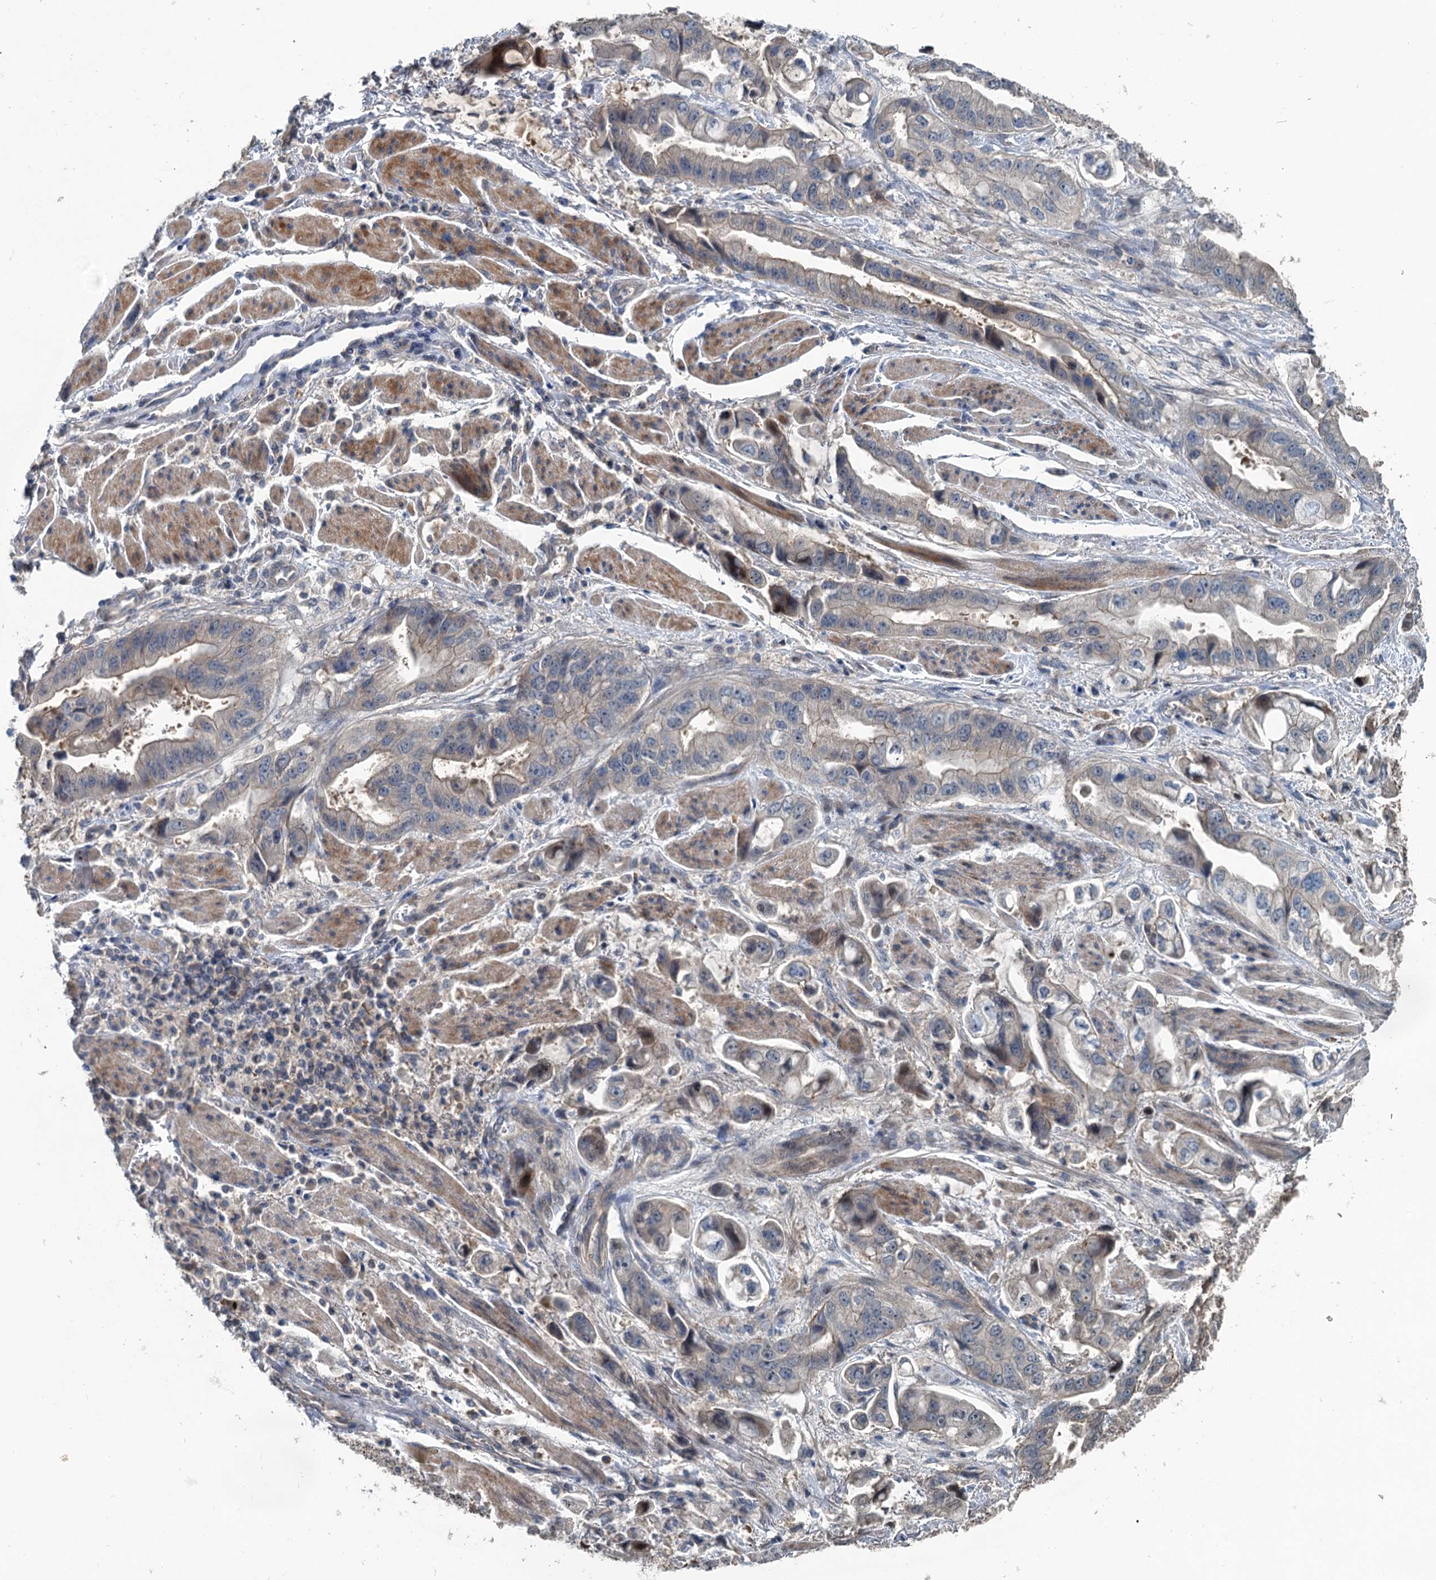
{"staining": {"intensity": "weak", "quantity": "<25%", "location": "cytoplasmic/membranous"}, "tissue": "stomach cancer", "cell_type": "Tumor cells", "image_type": "cancer", "snomed": [{"axis": "morphology", "description": "Adenocarcinoma, NOS"}, {"axis": "topography", "description": "Stomach"}], "caption": "There is no significant positivity in tumor cells of stomach cancer (adenocarcinoma).", "gene": "TEDC1", "patient": {"sex": "male", "age": 62}}